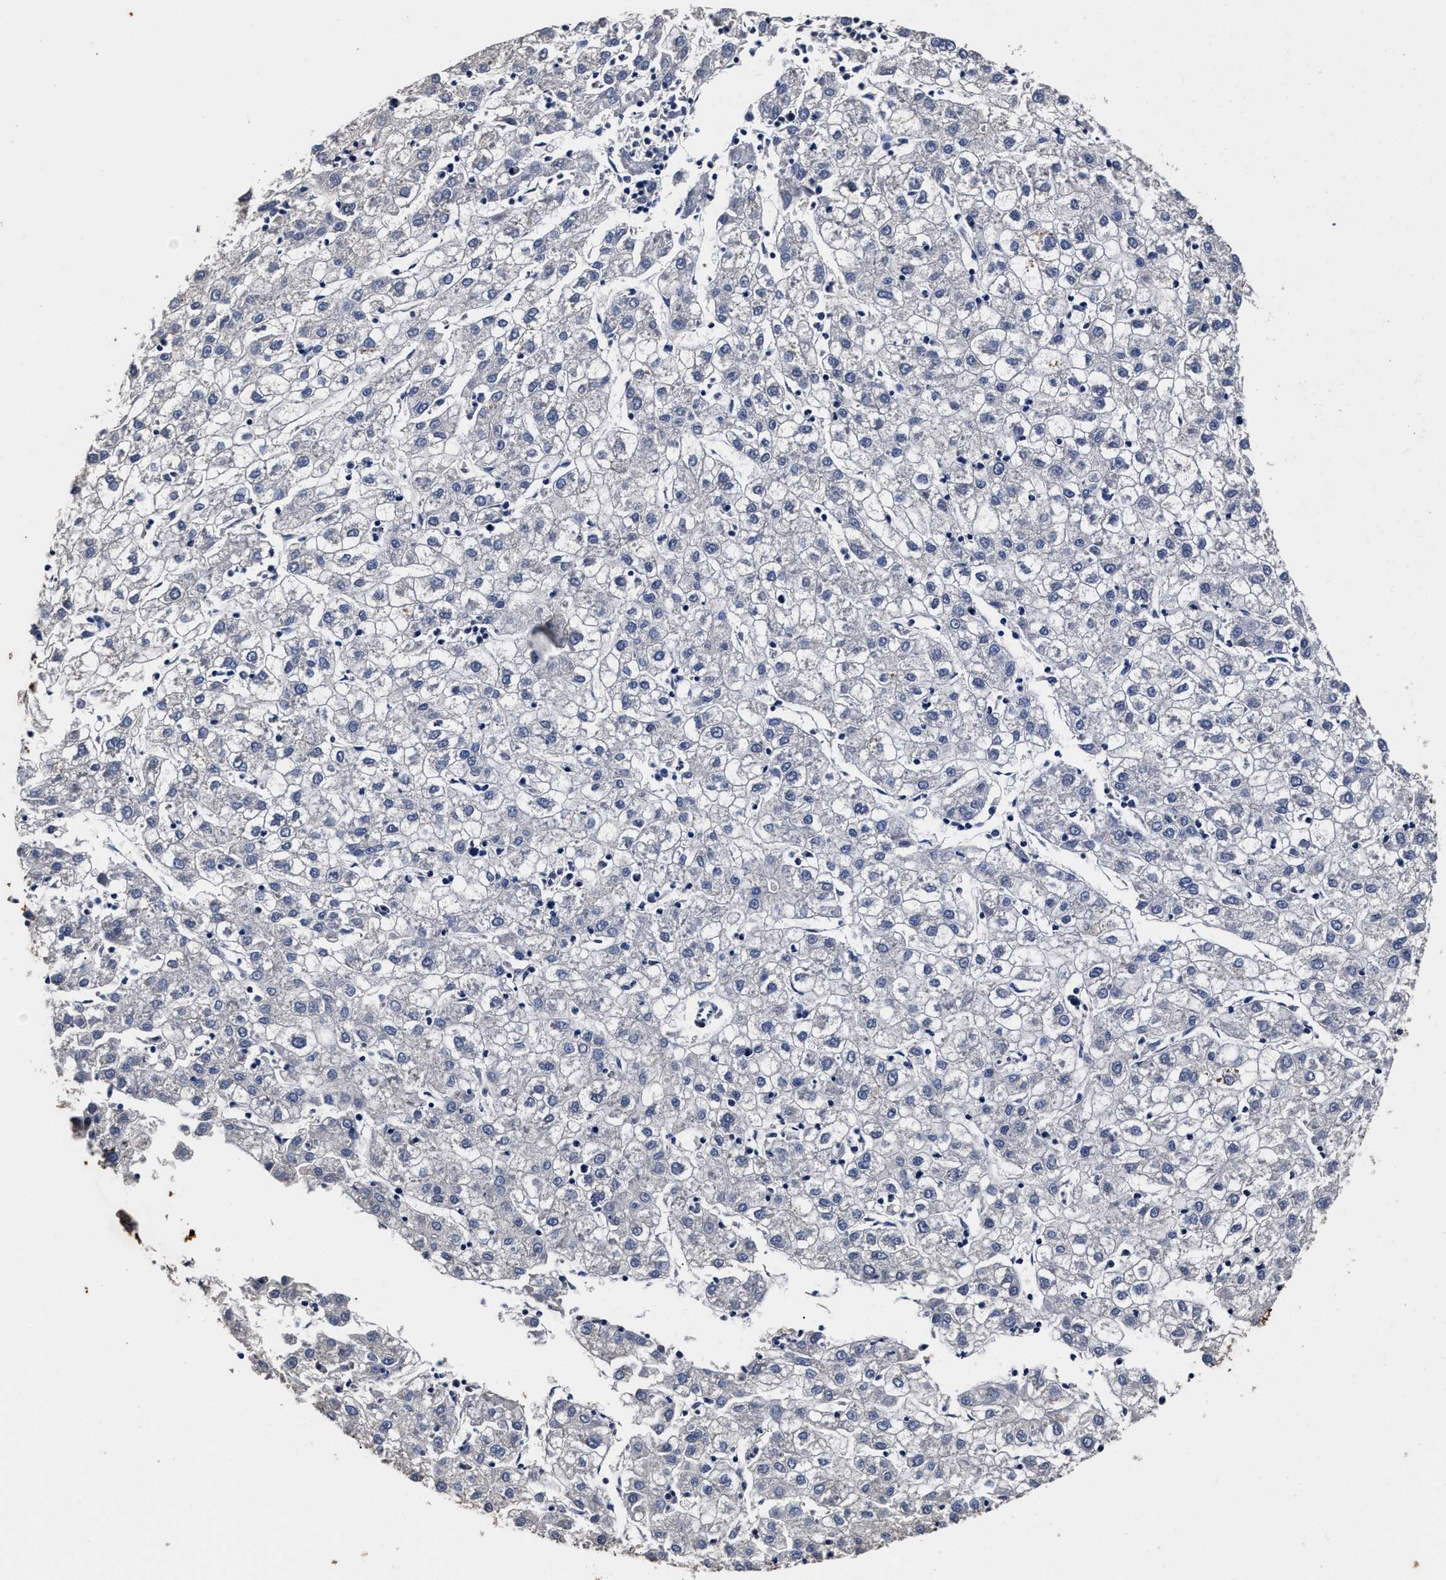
{"staining": {"intensity": "negative", "quantity": "none", "location": "none"}, "tissue": "liver cancer", "cell_type": "Tumor cells", "image_type": "cancer", "snomed": [{"axis": "morphology", "description": "Carcinoma, Hepatocellular, NOS"}, {"axis": "topography", "description": "Liver"}], "caption": "This is an IHC image of human liver cancer (hepatocellular carcinoma). There is no expression in tumor cells.", "gene": "AVEN", "patient": {"sex": "male", "age": 72}}